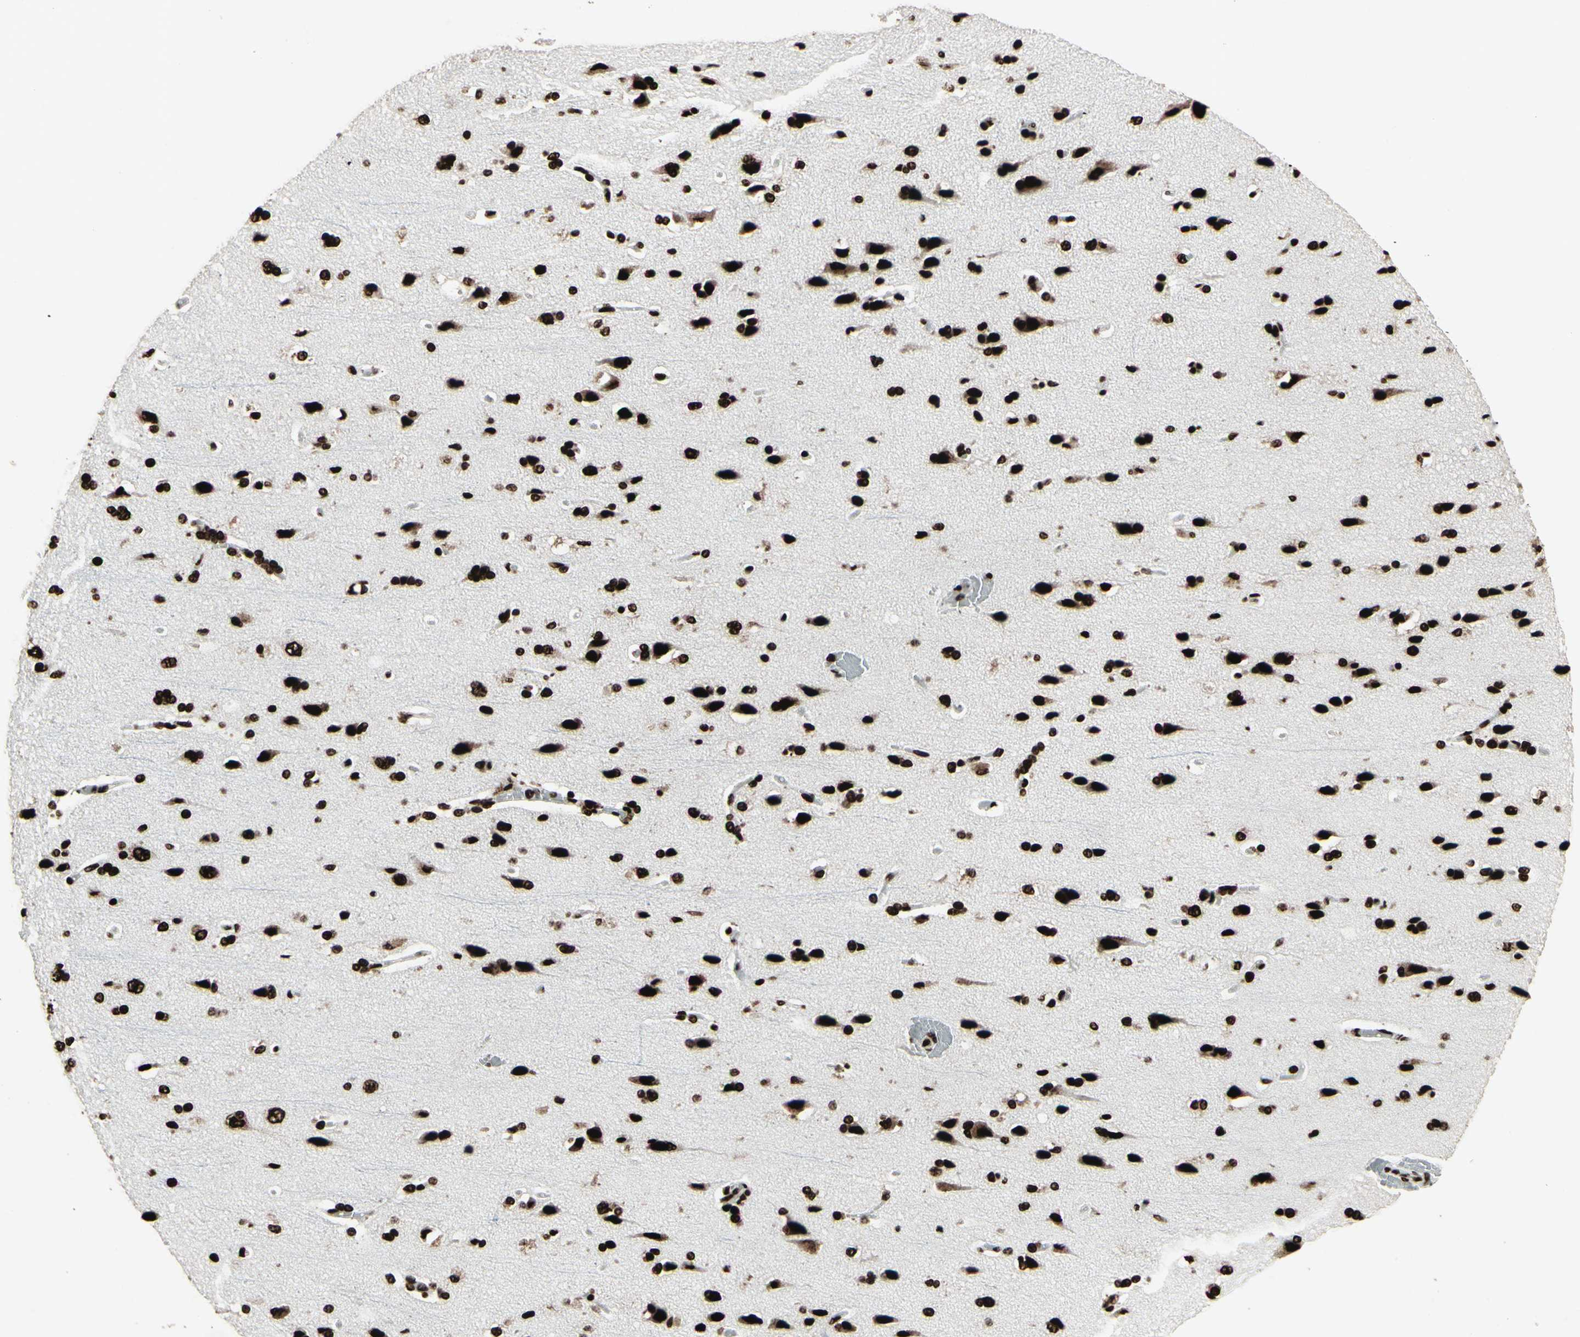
{"staining": {"intensity": "strong", "quantity": ">75%", "location": "nuclear"}, "tissue": "cerebral cortex", "cell_type": "Endothelial cells", "image_type": "normal", "snomed": [{"axis": "morphology", "description": "Normal tissue, NOS"}, {"axis": "topography", "description": "Cerebral cortex"}], "caption": "Strong nuclear protein positivity is seen in about >75% of endothelial cells in cerebral cortex. The staining was performed using DAB, with brown indicating positive protein expression. Nuclei are stained blue with hematoxylin.", "gene": "U2AF2", "patient": {"sex": "male", "age": 62}}